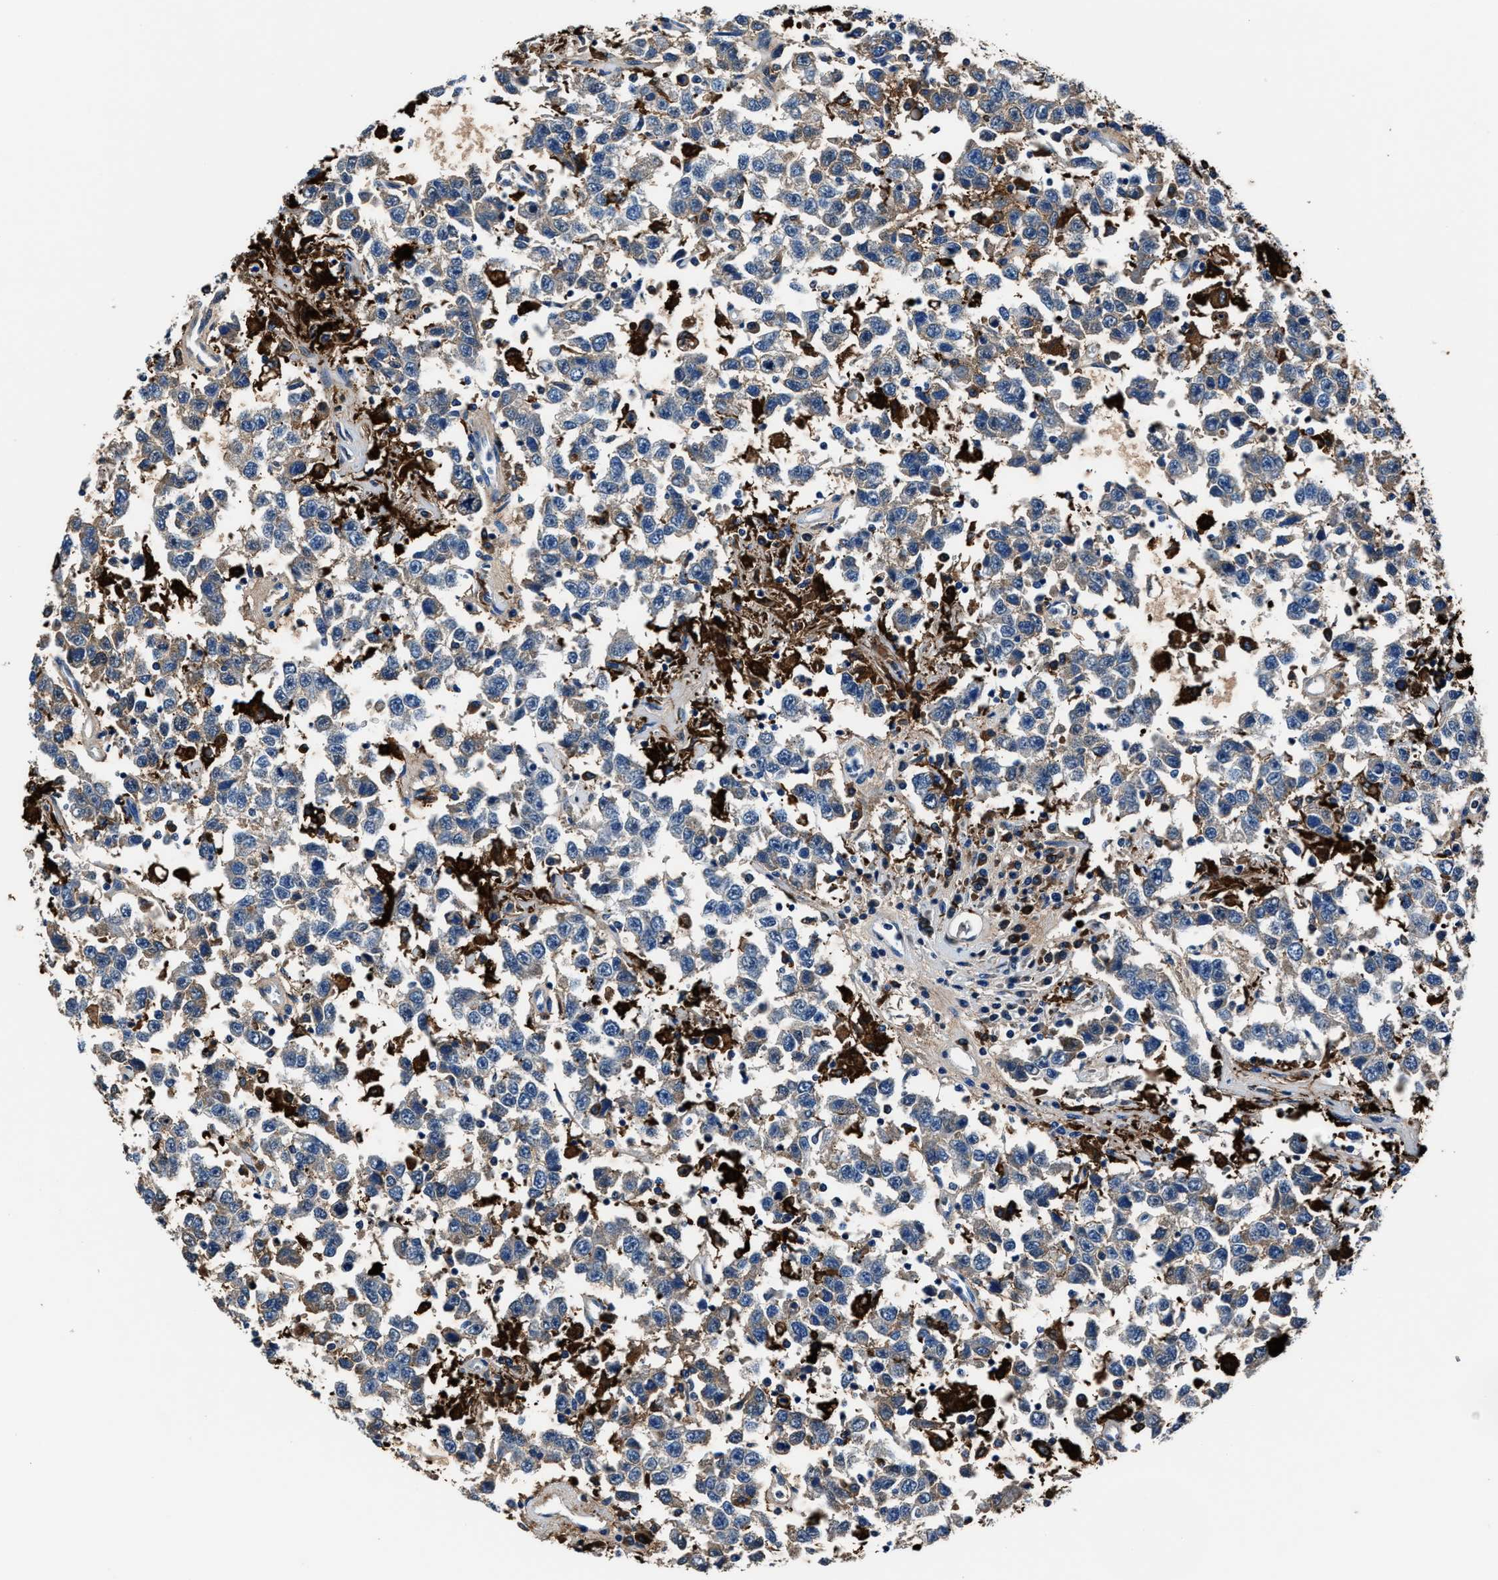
{"staining": {"intensity": "weak", "quantity": "25%-75%", "location": "cytoplasmic/membranous"}, "tissue": "testis cancer", "cell_type": "Tumor cells", "image_type": "cancer", "snomed": [{"axis": "morphology", "description": "Seminoma, NOS"}, {"axis": "topography", "description": "Testis"}], "caption": "A high-resolution histopathology image shows IHC staining of testis cancer (seminoma), which displays weak cytoplasmic/membranous positivity in about 25%-75% of tumor cells. (IHC, brightfield microscopy, high magnification).", "gene": "FTL", "patient": {"sex": "male", "age": 41}}